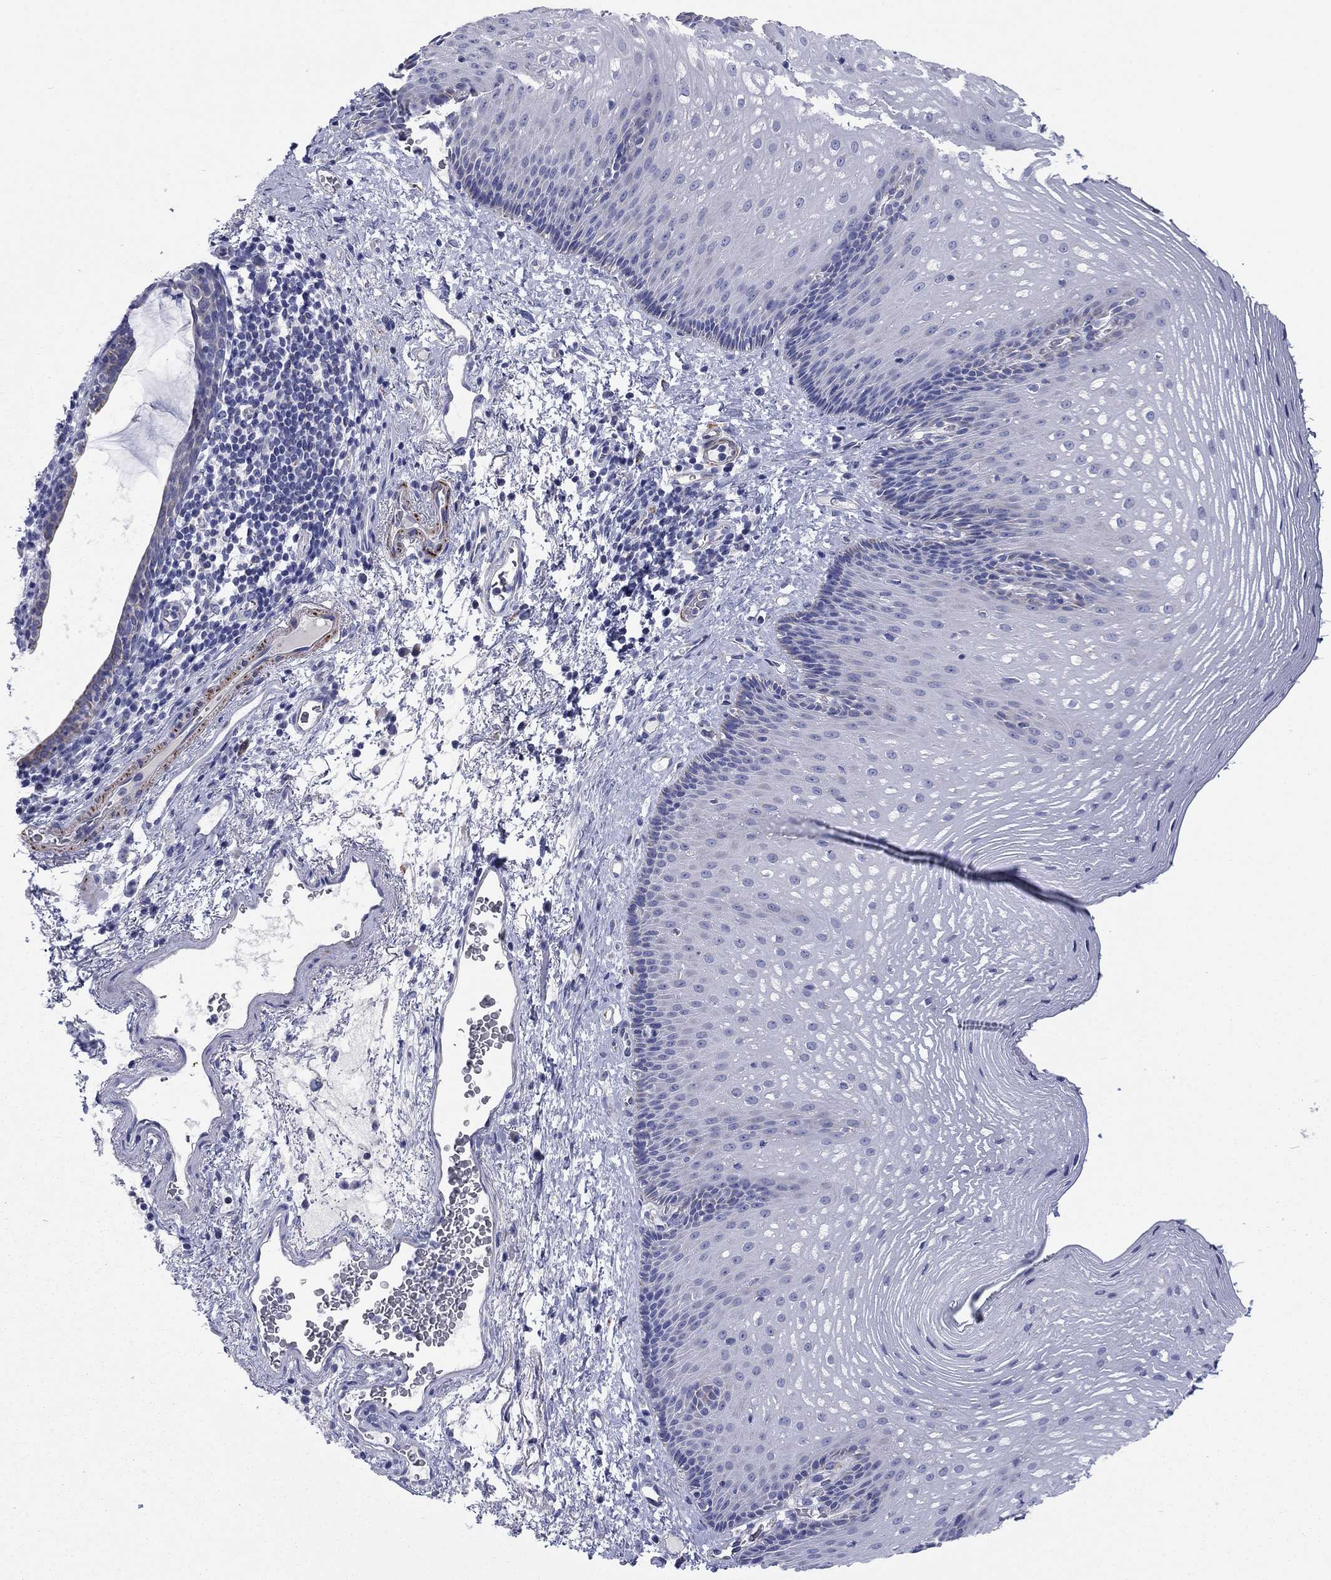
{"staining": {"intensity": "negative", "quantity": "none", "location": "none"}, "tissue": "esophagus", "cell_type": "Squamous epithelial cells", "image_type": "normal", "snomed": [{"axis": "morphology", "description": "Normal tissue, NOS"}, {"axis": "topography", "description": "Esophagus"}], "caption": "This is a image of IHC staining of benign esophagus, which shows no staining in squamous epithelial cells.", "gene": "MGST3", "patient": {"sex": "male", "age": 76}}